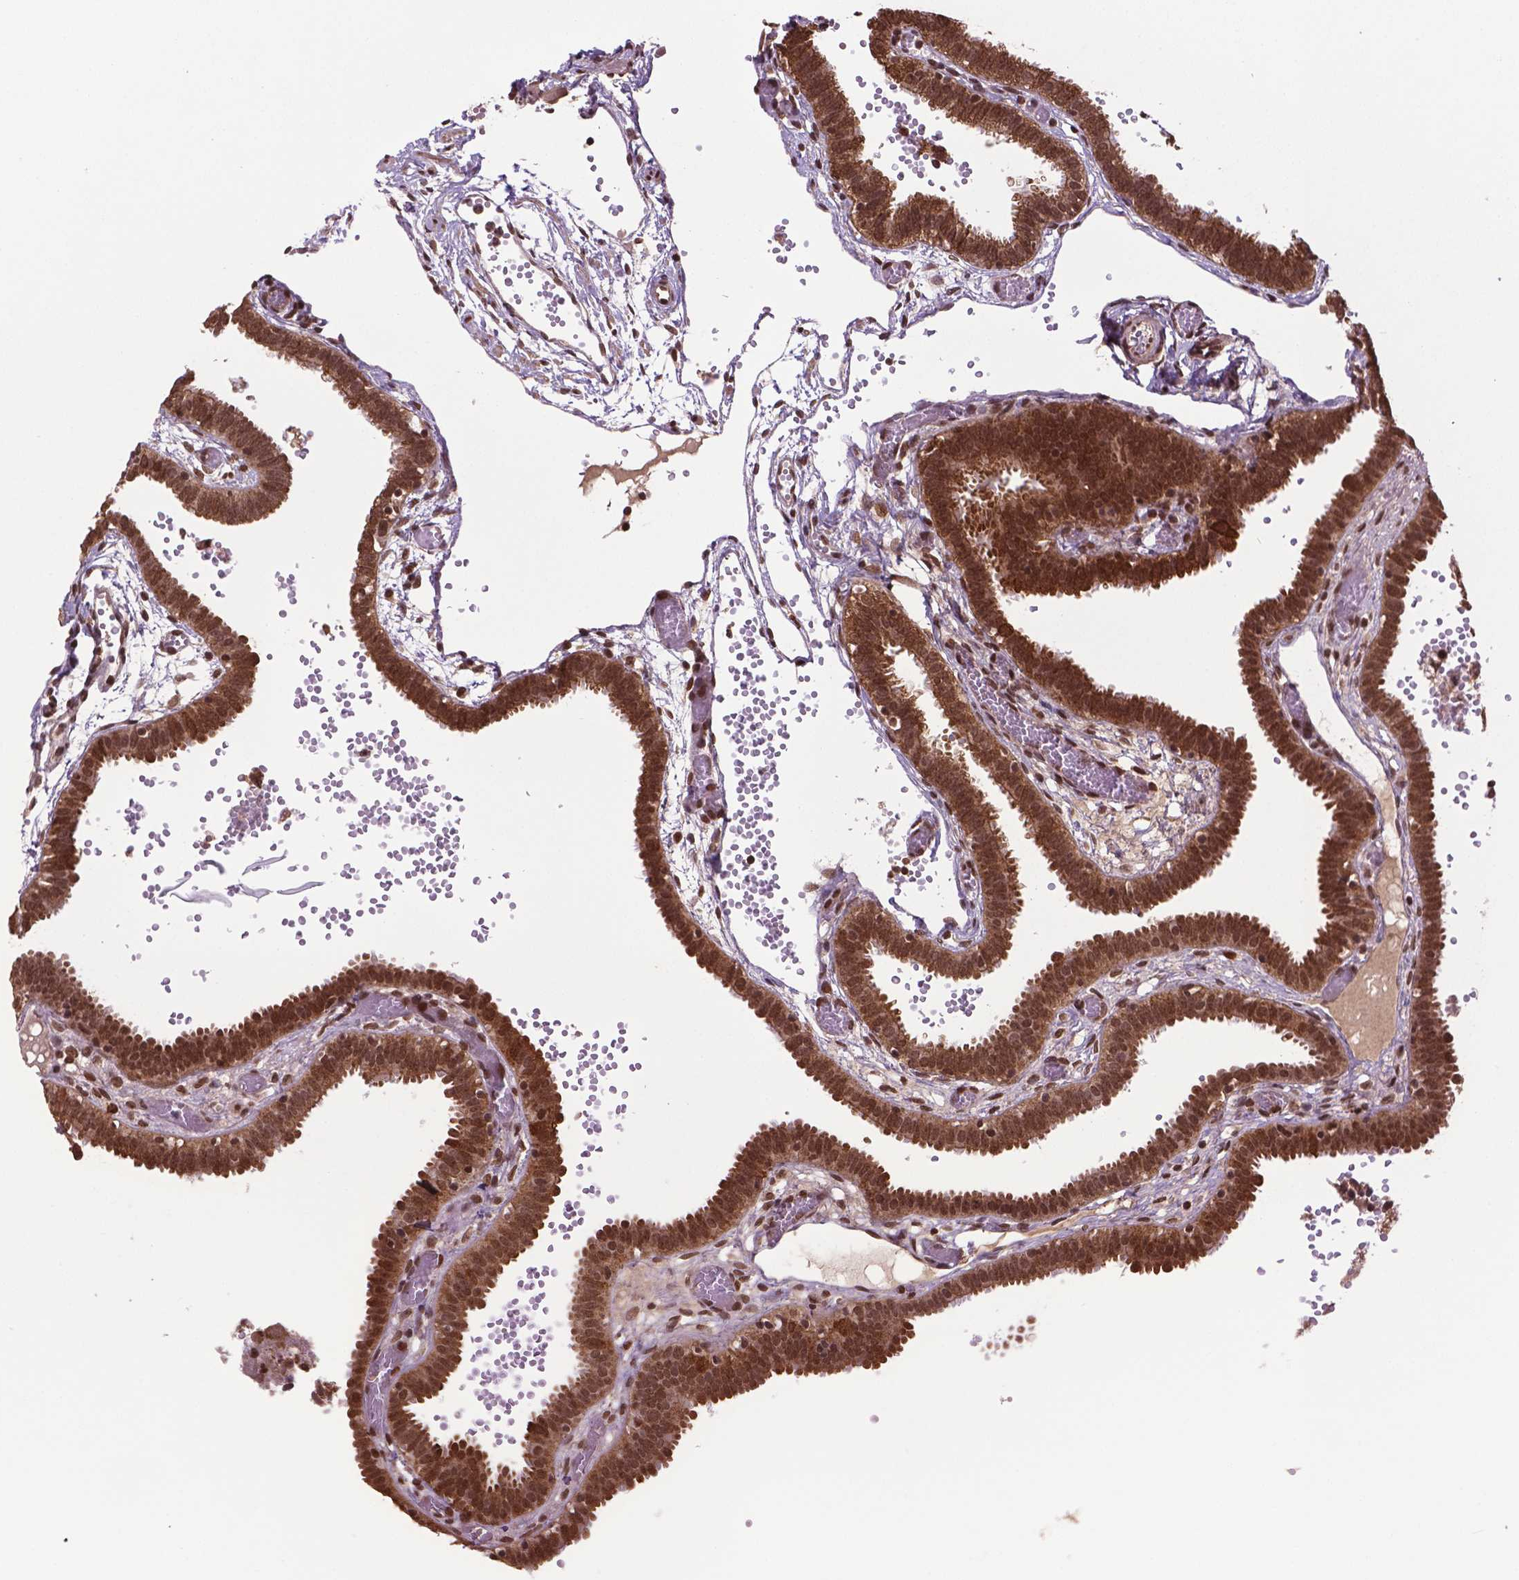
{"staining": {"intensity": "strong", "quantity": ">75%", "location": "nuclear"}, "tissue": "fallopian tube", "cell_type": "Glandular cells", "image_type": "normal", "snomed": [{"axis": "morphology", "description": "Normal tissue, NOS"}, {"axis": "topography", "description": "Fallopian tube"}], "caption": "A brown stain shows strong nuclear staining of a protein in glandular cells of normal human fallopian tube. (Brightfield microscopy of DAB IHC at high magnification).", "gene": "SIRT6", "patient": {"sex": "female", "age": 37}}